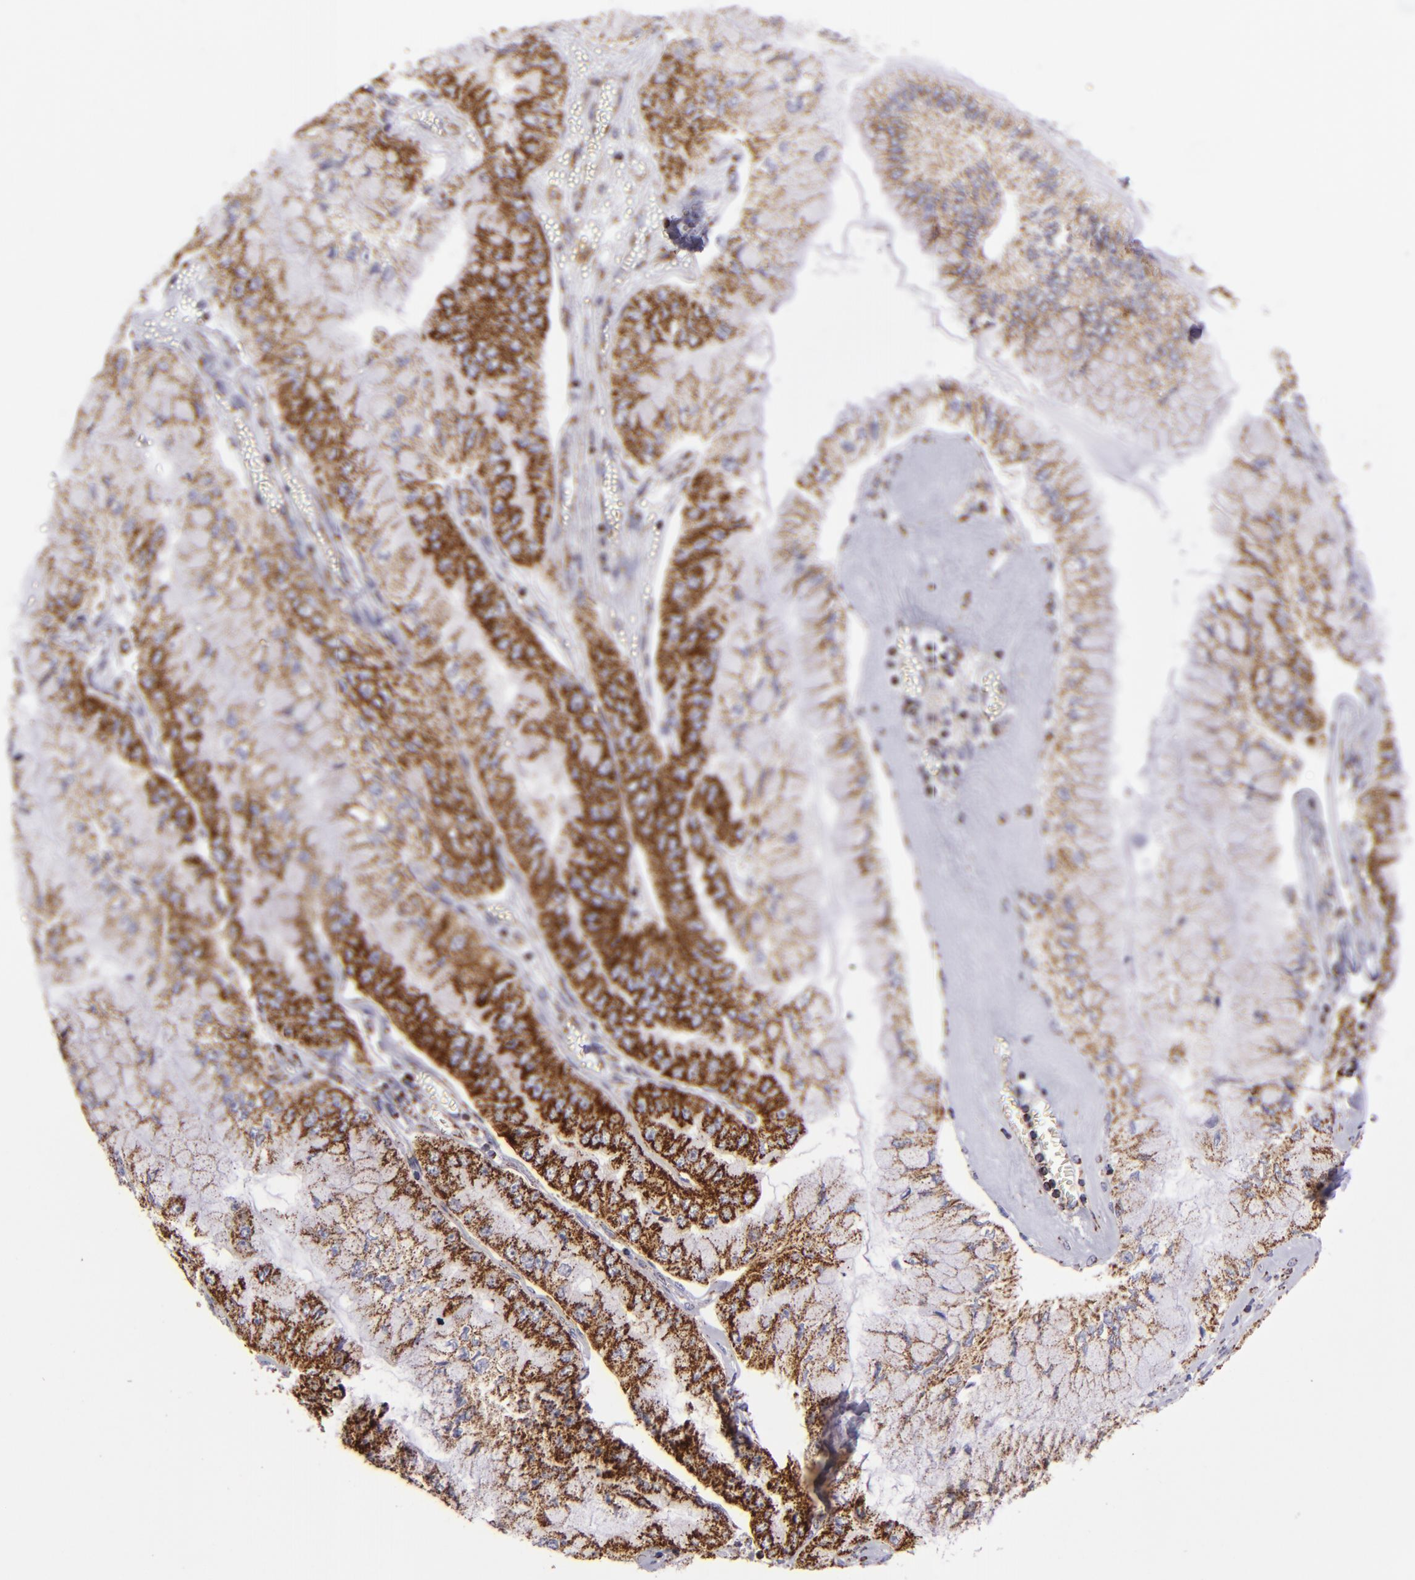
{"staining": {"intensity": "moderate", "quantity": "25%-75%", "location": "cytoplasmic/membranous"}, "tissue": "liver cancer", "cell_type": "Tumor cells", "image_type": "cancer", "snomed": [{"axis": "morphology", "description": "Cholangiocarcinoma"}, {"axis": "topography", "description": "Liver"}], "caption": "A medium amount of moderate cytoplasmic/membranous staining is appreciated in about 25%-75% of tumor cells in liver cancer (cholangiocarcinoma) tissue.", "gene": "HSPD1", "patient": {"sex": "female", "age": 79}}